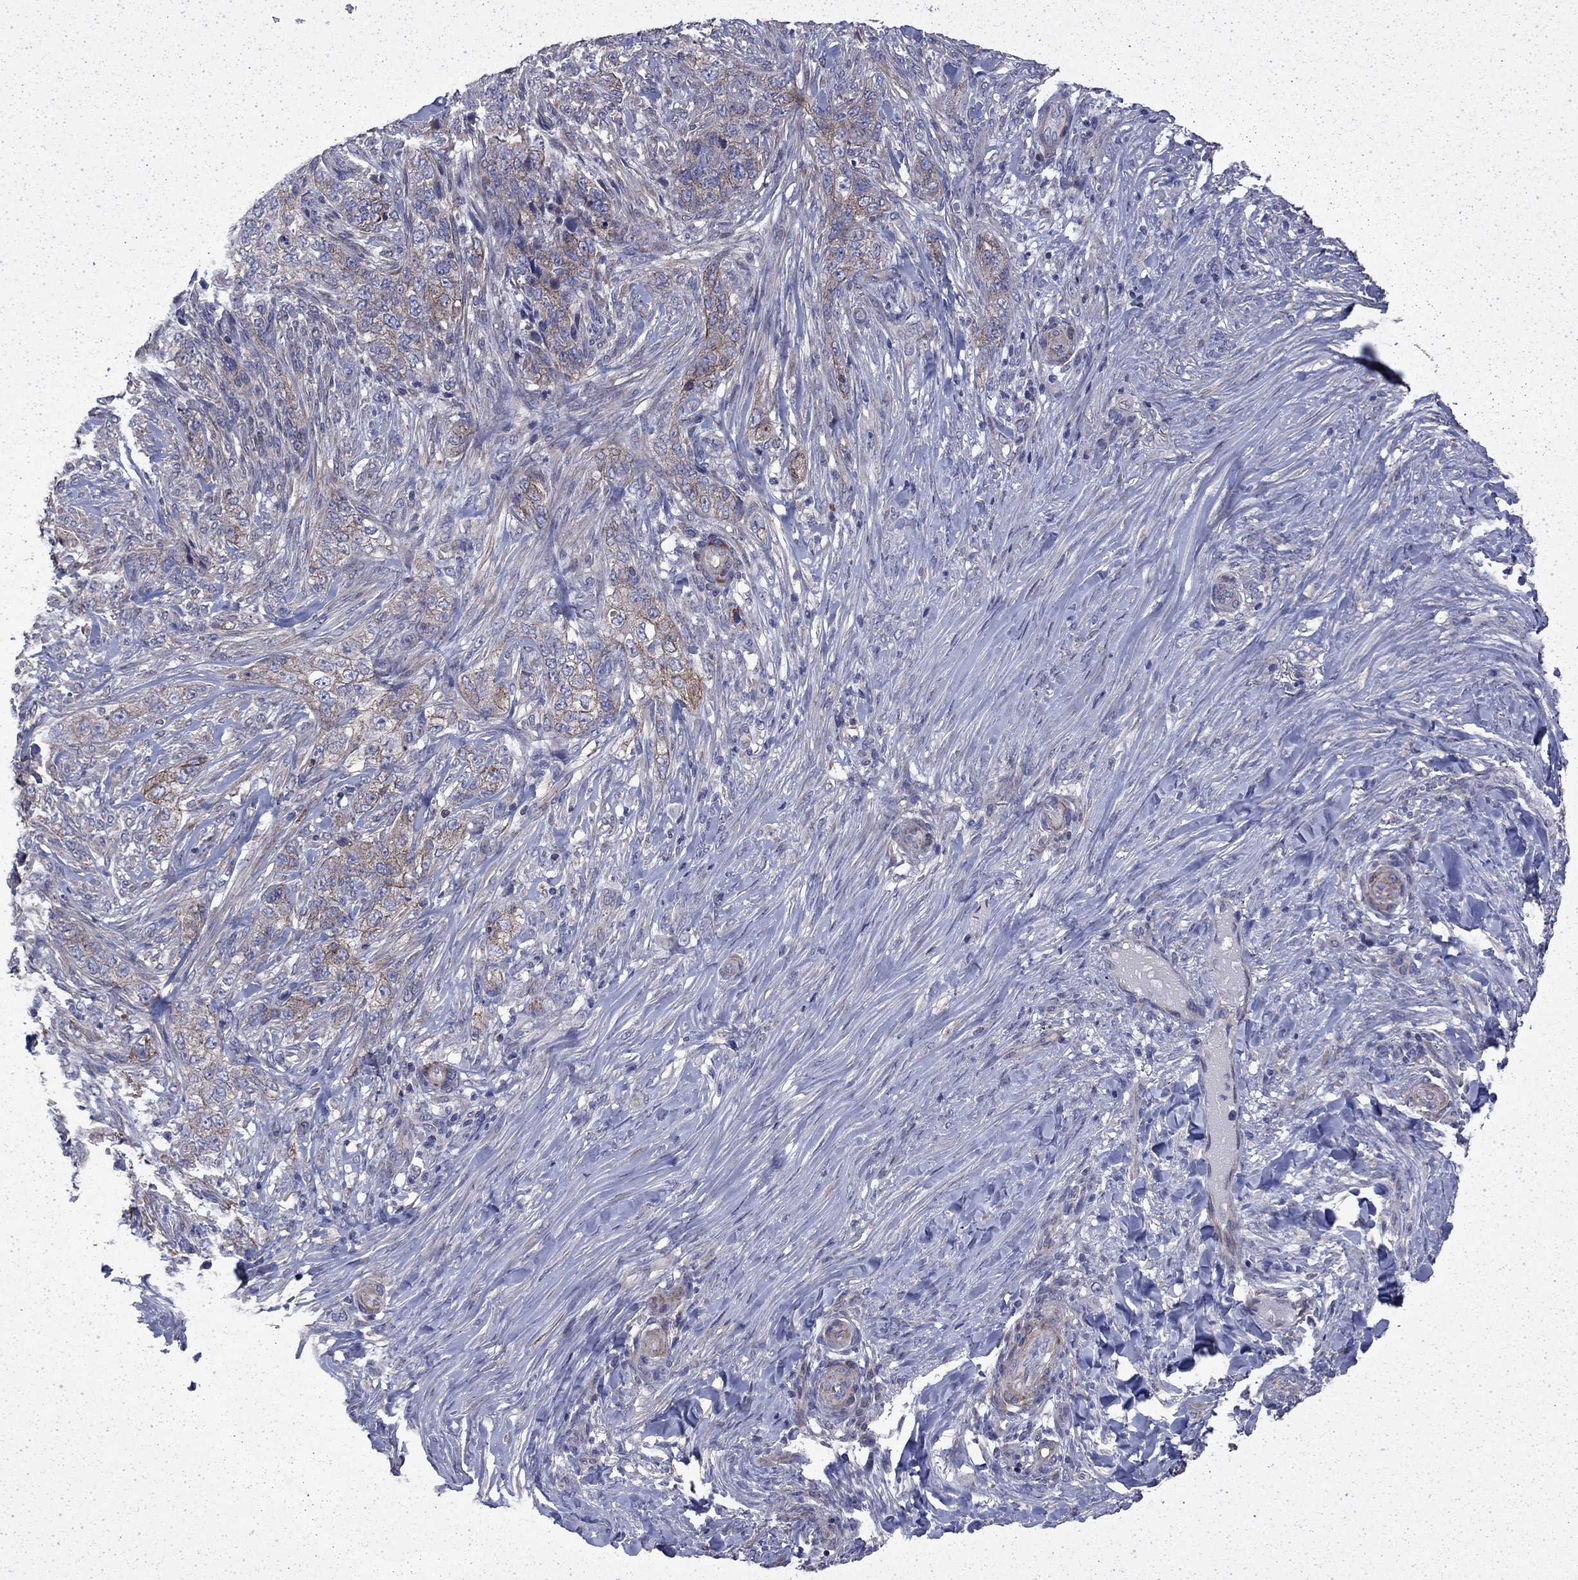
{"staining": {"intensity": "moderate", "quantity": "25%-75%", "location": "cytoplasmic/membranous"}, "tissue": "skin cancer", "cell_type": "Tumor cells", "image_type": "cancer", "snomed": [{"axis": "morphology", "description": "Basal cell carcinoma"}, {"axis": "topography", "description": "Skin"}], "caption": "This histopathology image demonstrates immunohistochemistry staining of skin basal cell carcinoma, with medium moderate cytoplasmic/membranous staining in about 25%-75% of tumor cells.", "gene": "DTNA", "patient": {"sex": "female", "age": 69}}